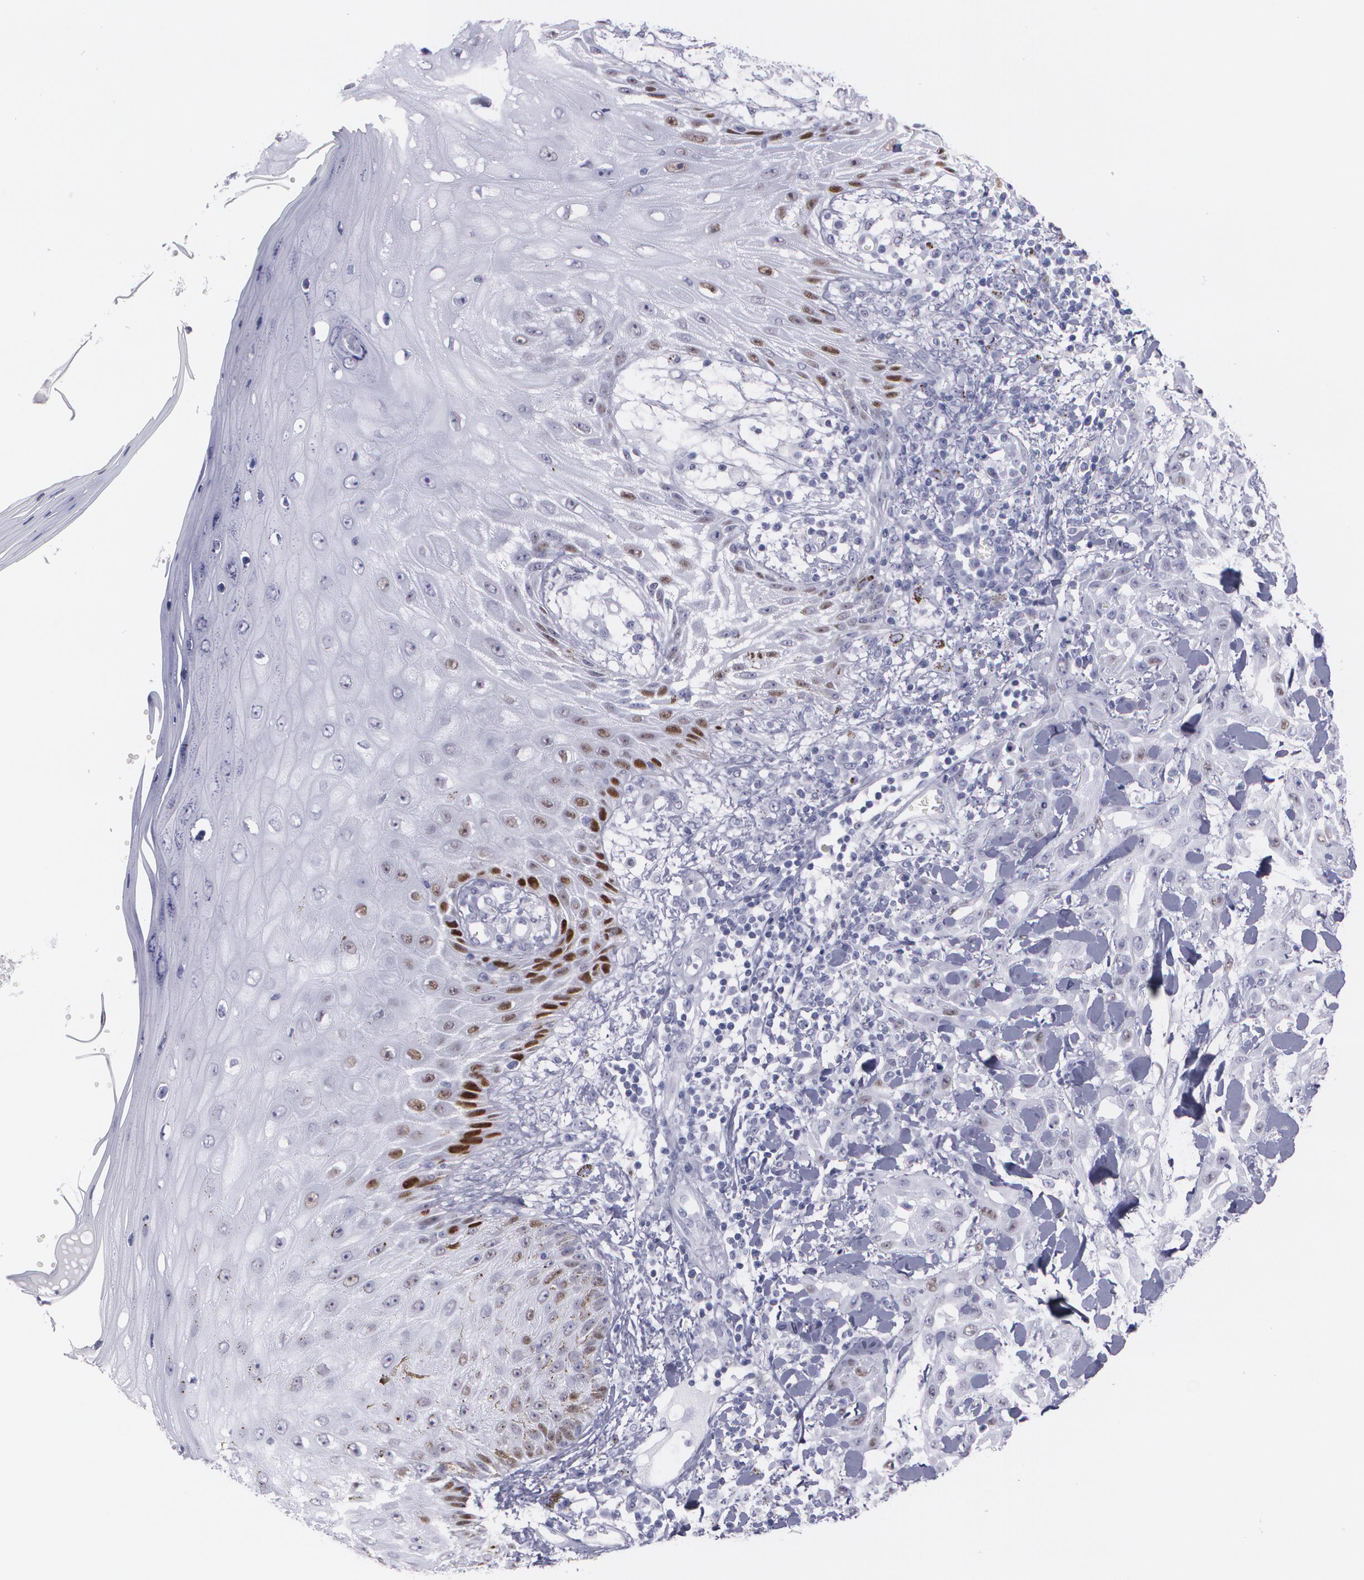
{"staining": {"intensity": "weak", "quantity": "<25%", "location": "nuclear"}, "tissue": "skin cancer", "cell_type": "Tumor cells", "image_type": "cancer", "snomed": [{"axis": "morphology", "description": "Squamous cell carcinoma, NOS"}, {"axis": "topography", "description": "Skin"}], "caption": "DAB immunohistochemical staining of human skin squamous cell carcinoma exhibits no significant expression in tumor cells.", "gene": "TP53", "patient": {"sex": "male", "age": 24}}